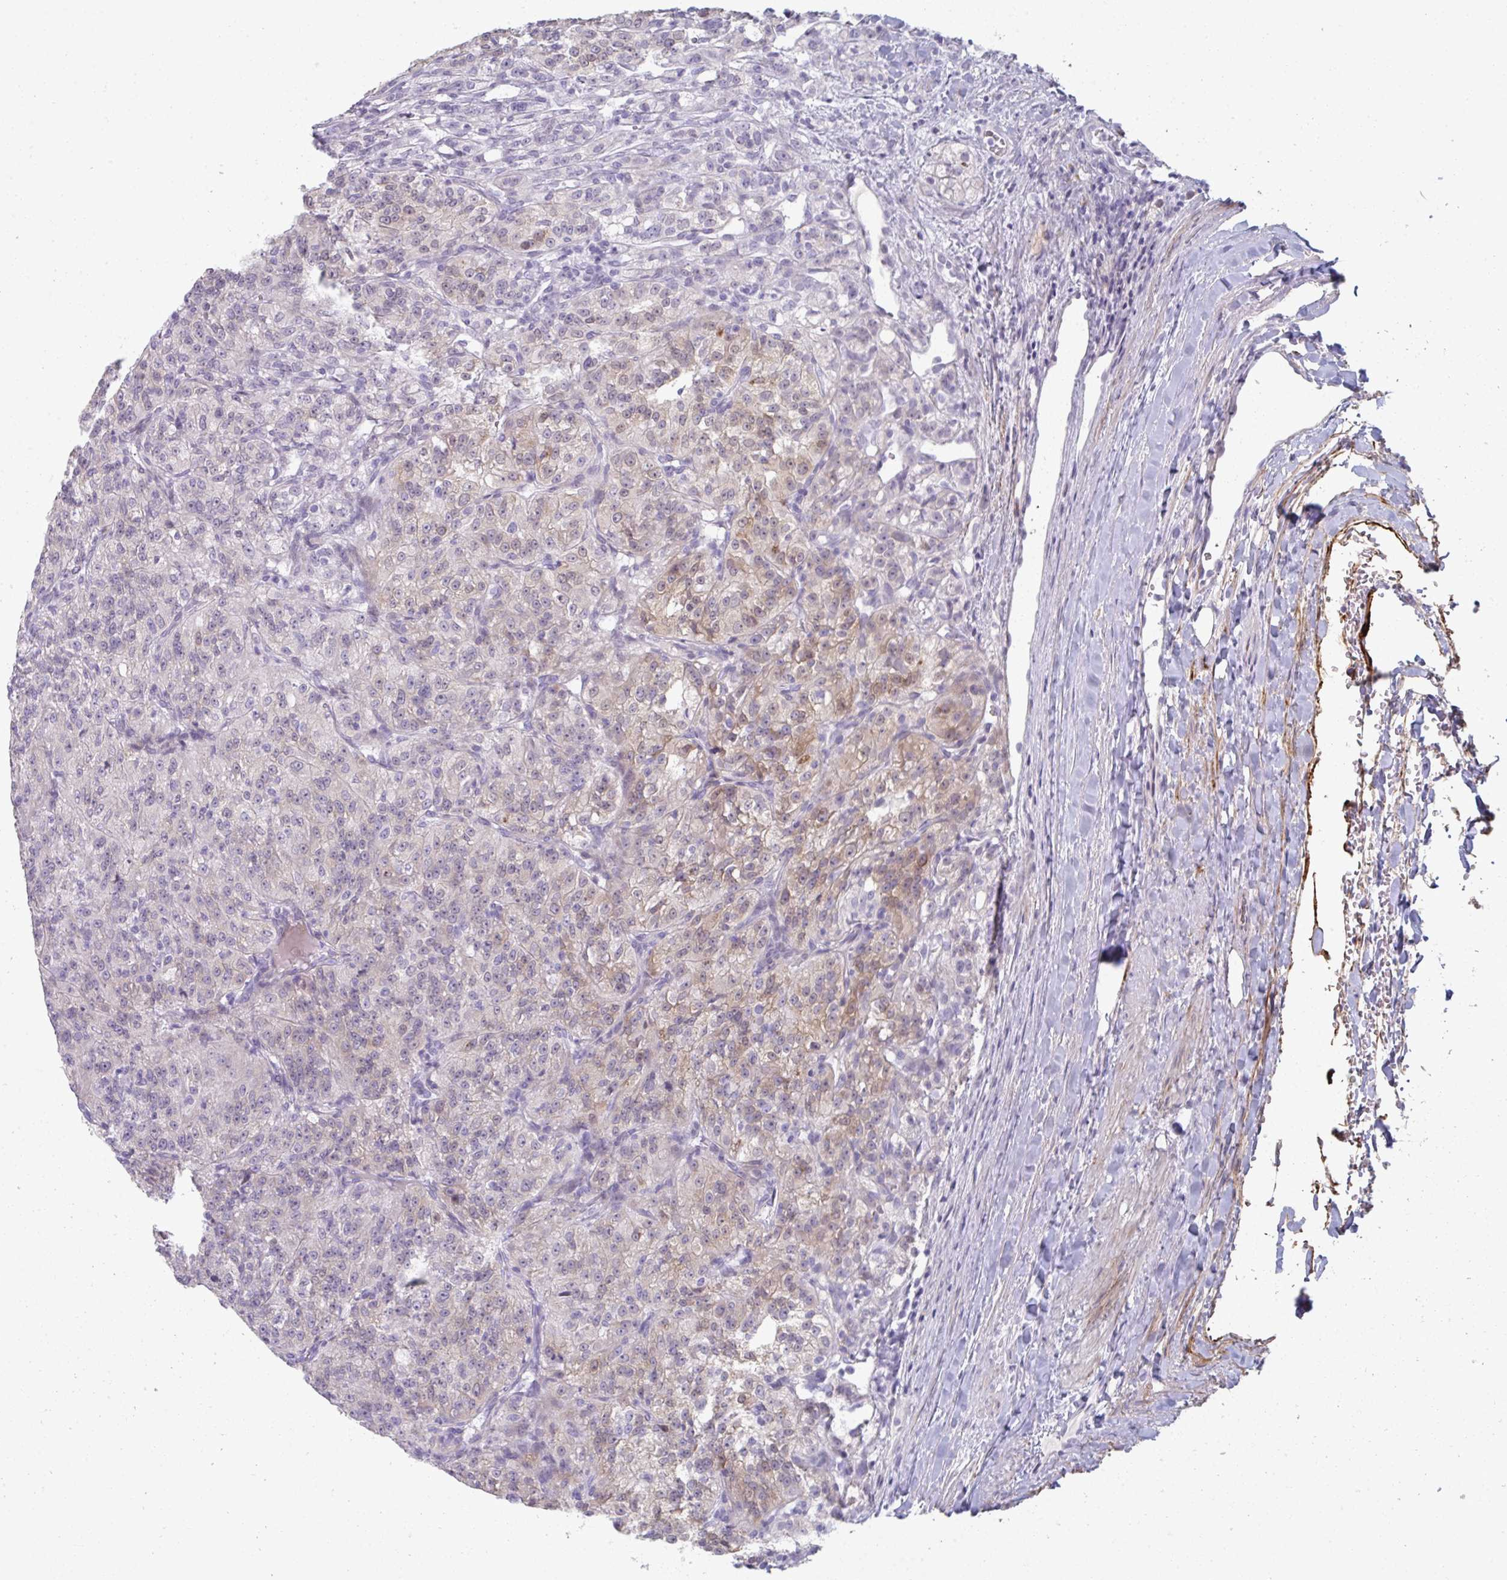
{"staining": {"intensity": "weak", "quantity": "<25%", "location": "cytoplasmic/membranous"}, "tissue": "renal cancer", "cell_type": "Tumor cells", "image_type": "cancer", "snomed": [{"axis": "morphology", "description": "Adenocarcinoma, NOS"}, {"axis": "topography", "description": "Kidney"}], "caption": "A photomicrograph of adenocarcinoma (renal) stained for a protein reveals no brown staining in tumor cells.", "gene": "A1CF", "patient": {"sex": "female", "age": 63}}